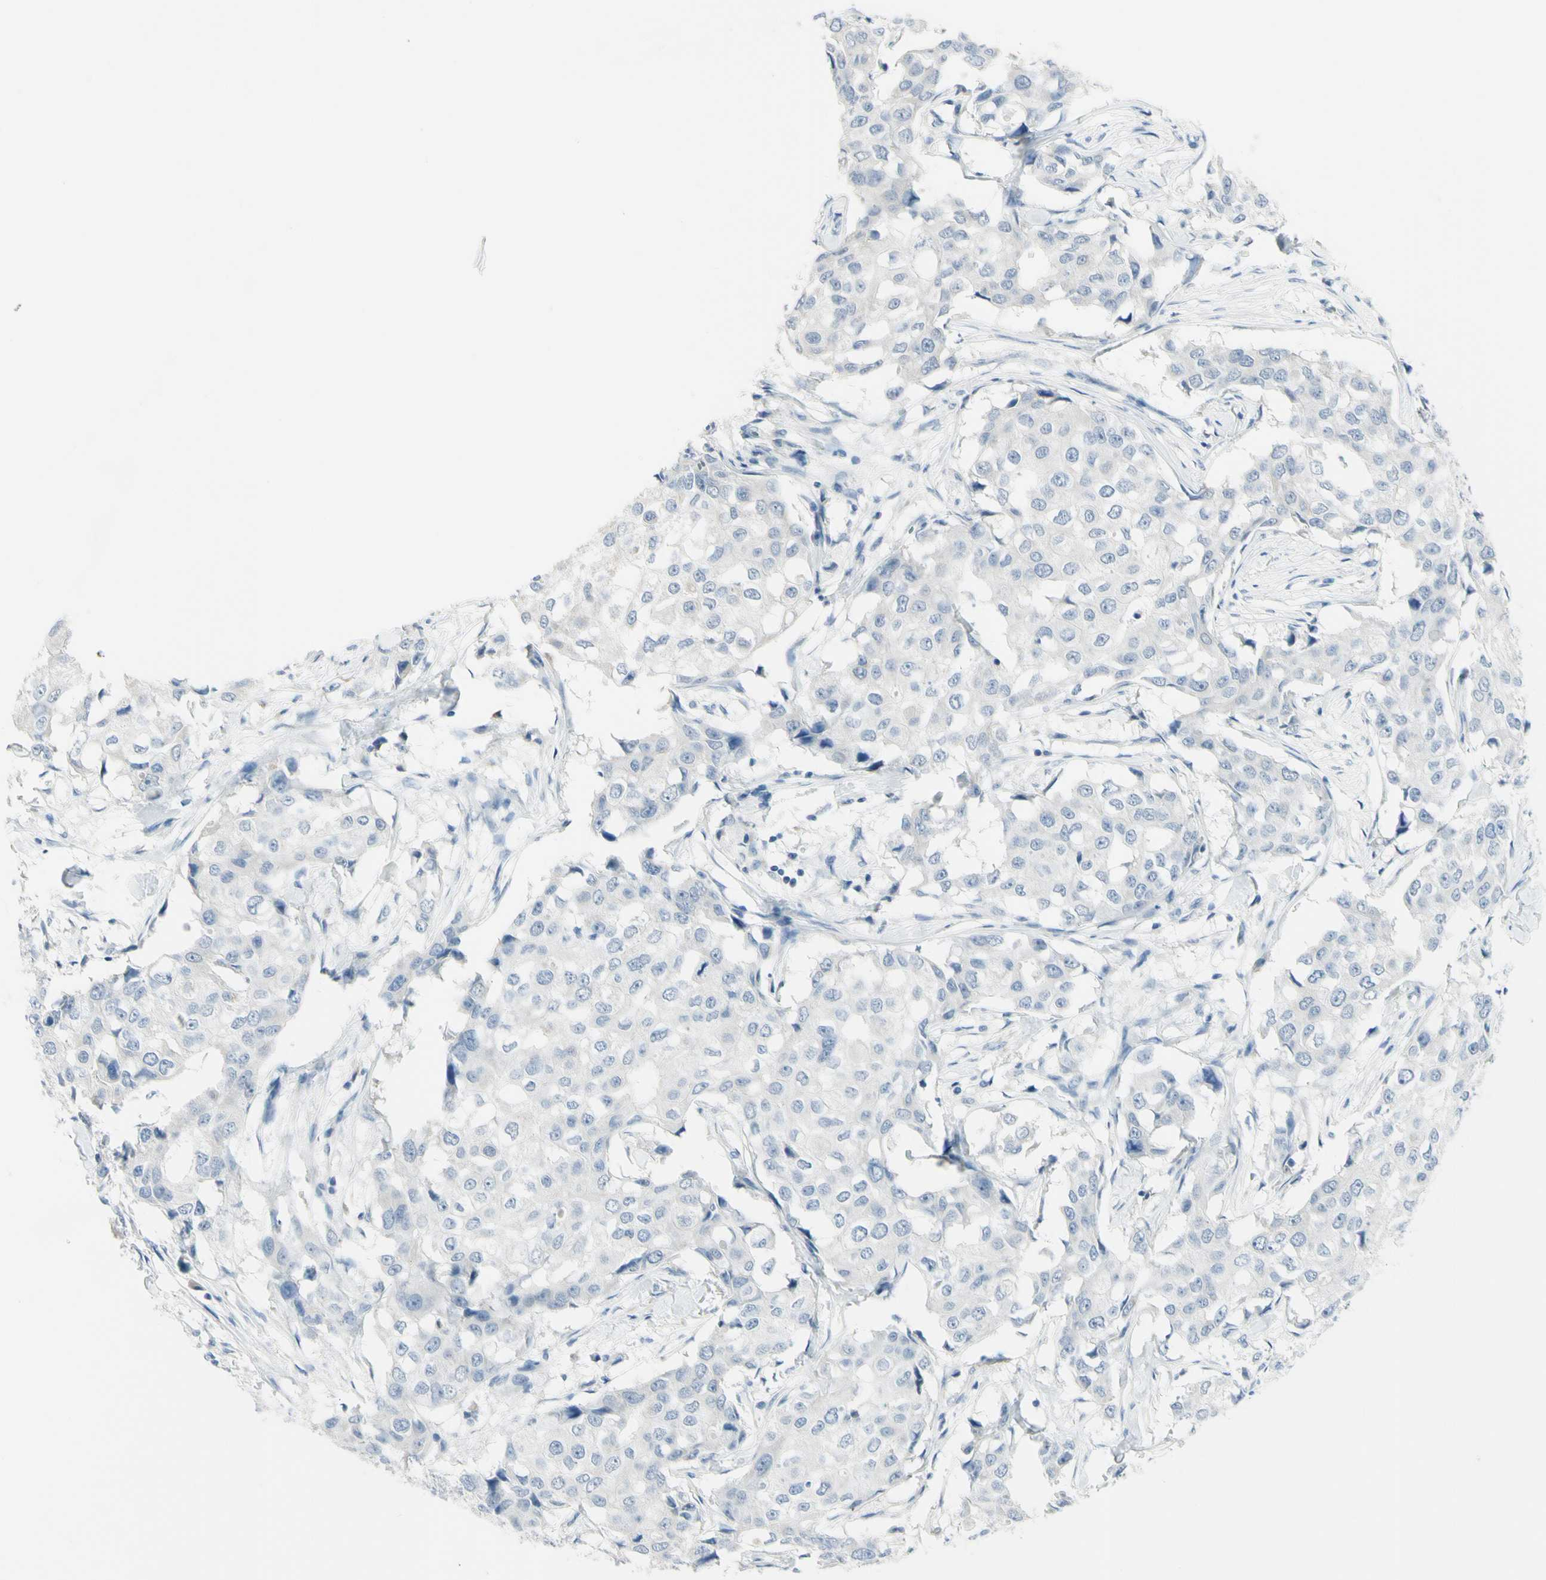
{"staining": {"intensity": "negative", "quantity": "none", "location": "none"}, "tissue": "breast cancer", "cell_type": "Tumor cells", "image_type": "cancer", "snomed": [{"axis": "morphology", "description": "Duct carcinoma"}, {"axis": "topography", "description": "Breast"}], "caption": "The image displays no staining of tumor cells in breast invasive ductal carcinoma. The staining is performed using DAB brown chromogen with nuclei counter-stained in using hematoxylin.", "gene": "ZNF557", "patient": {"sex": "female", "age": 27}}